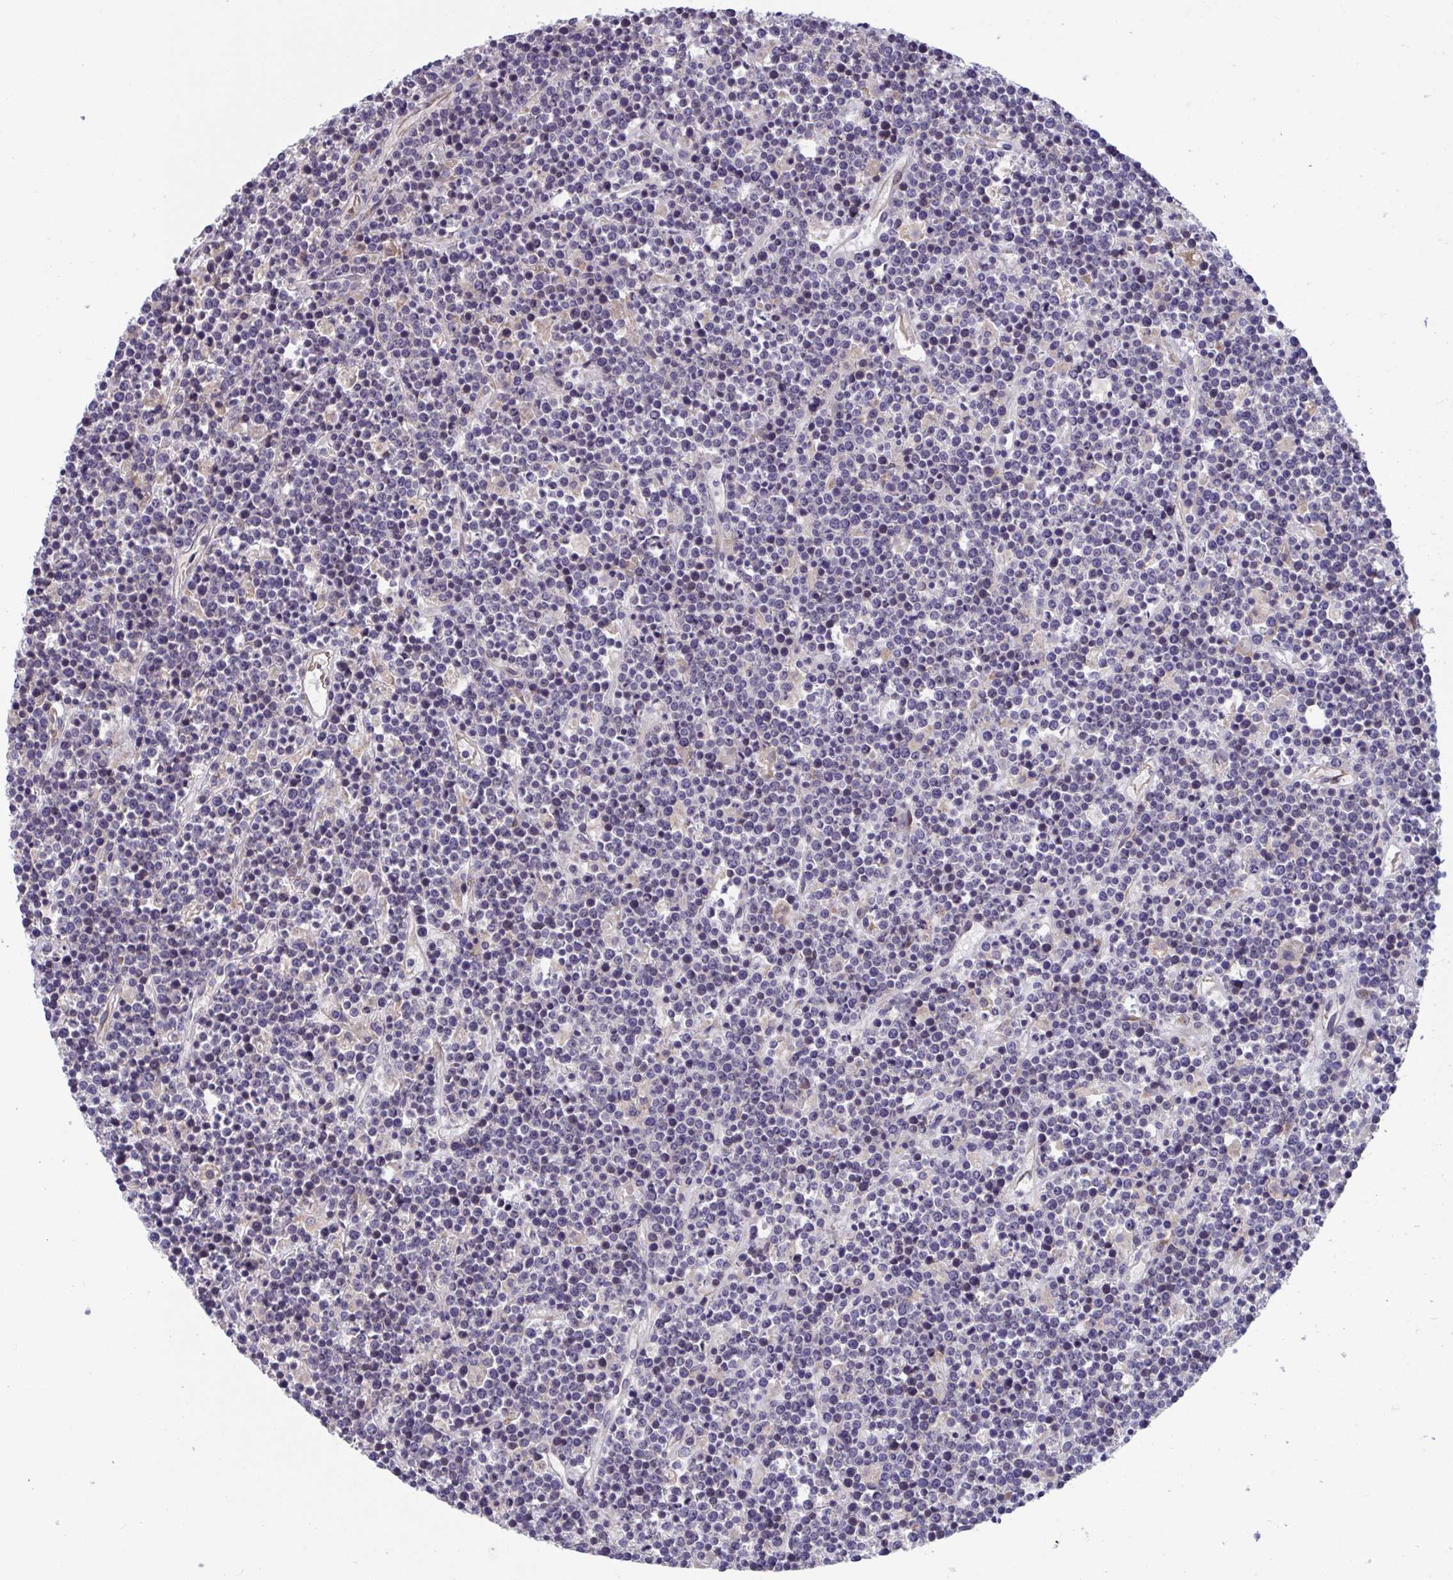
{"staining": {"intensity": "negative", "quantity": "none", "location": "none"}, "tissue": "lymphoma", "cell_type": "Tumor cells", "image_type": "cancer", "snomed": [{"axis": "morphology", "description": "Malignant lymphoma, non-Hodgkin's type, High grade"}, {"axis": "topography", "description": "Ovary"}], "caption": "Protein analysis of lymphoma displays no significant expression in tumor cells.", "gene": "SUSD4", "patient": {"sex": "female", "age": 56}}